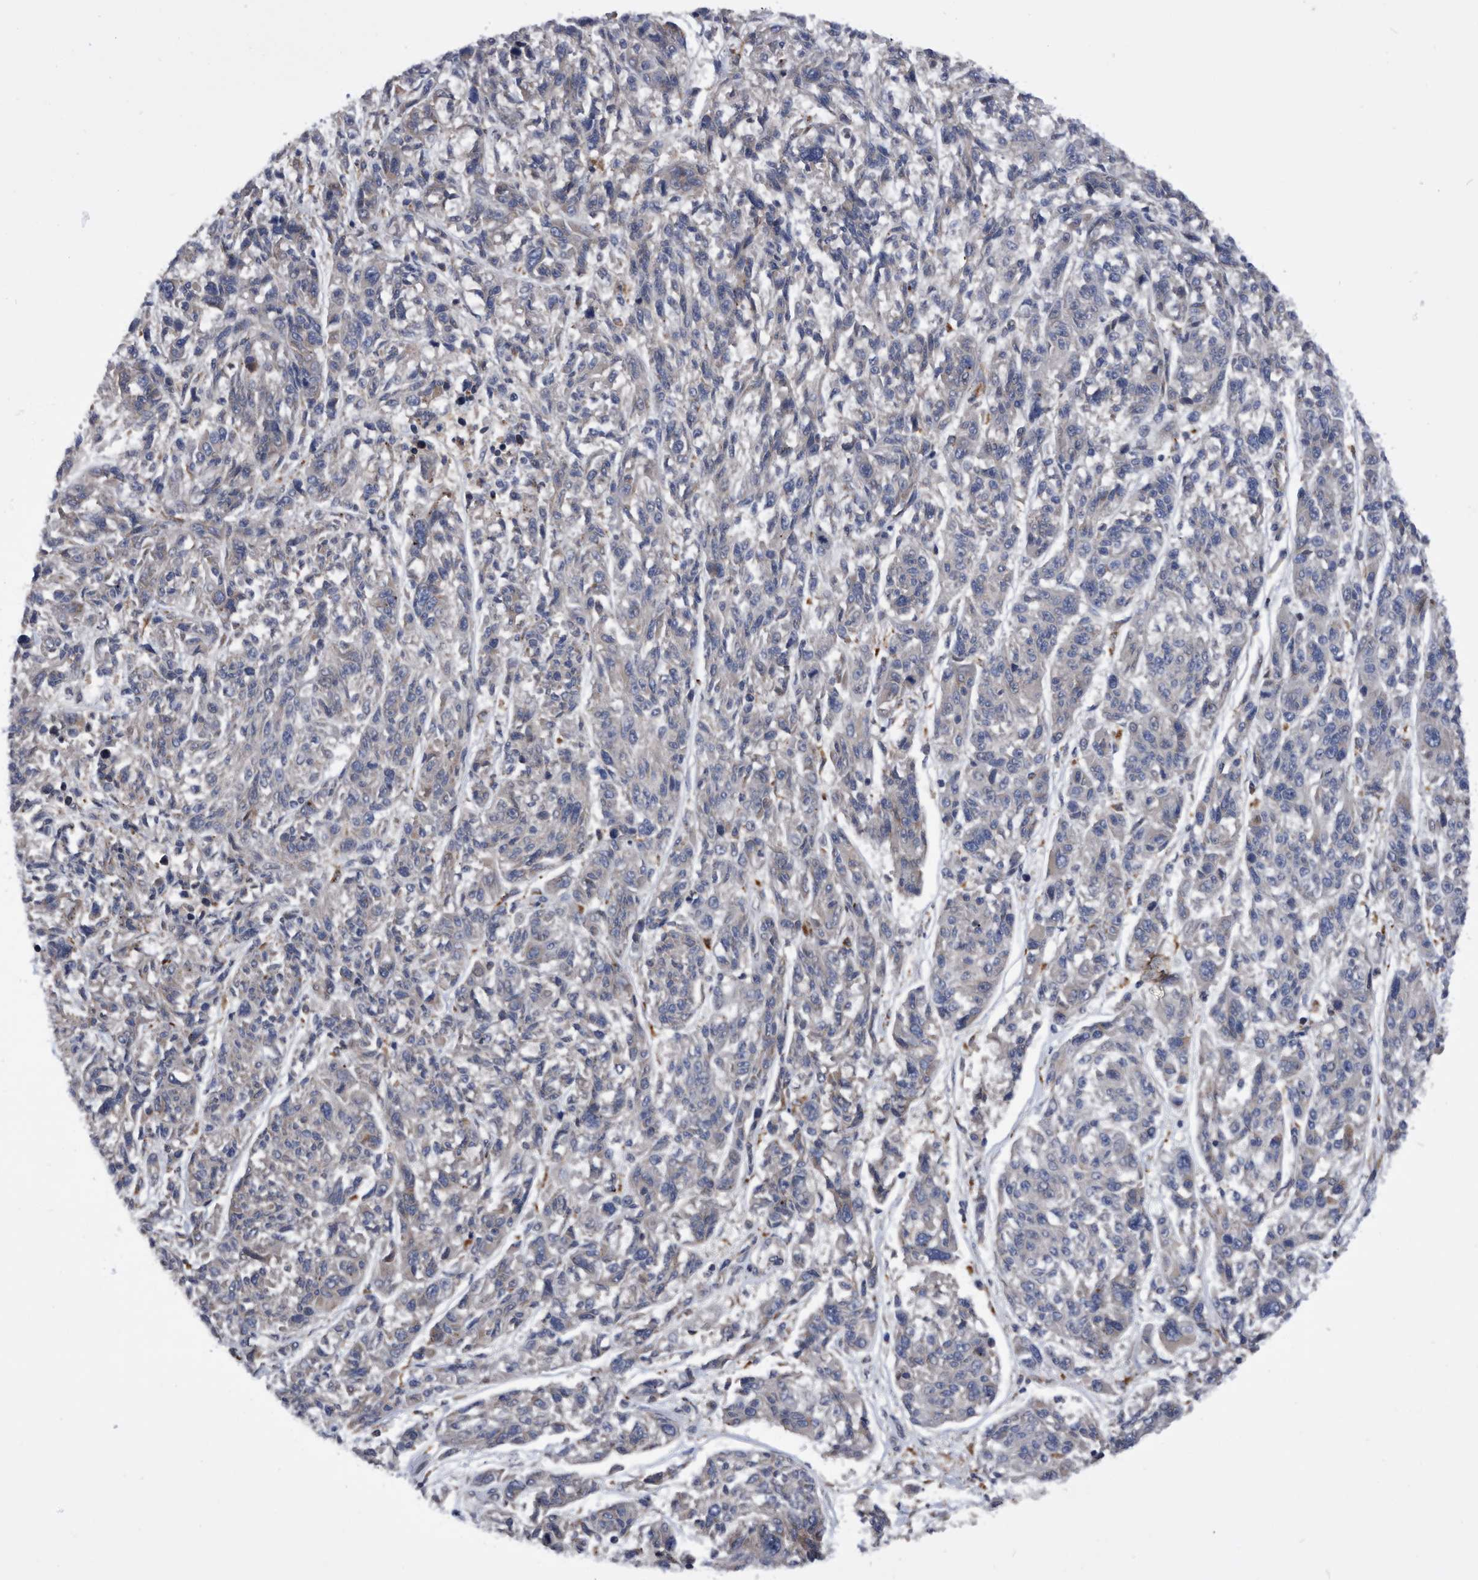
{"staining": {"intensity": "negative", "quantity": "none", "location": "none"}, "tissue": "melanoma", "cell_type": "Tumor cells", "image_type": "cancer", "snomed": [{"axis": "morphology", "description": "Malignant melanoma, NOS"}, {"axis": "topography", "description": "Skin"}], "caption": "IHC histopathology image of neoplastic tissue: melanoma stained with DAB (3,3'-diaminobenzidine) shows no significant protein positivity in tumor cells.", "gene": "BAIAP3", "patient": {"sex": "male", "age": 53}}